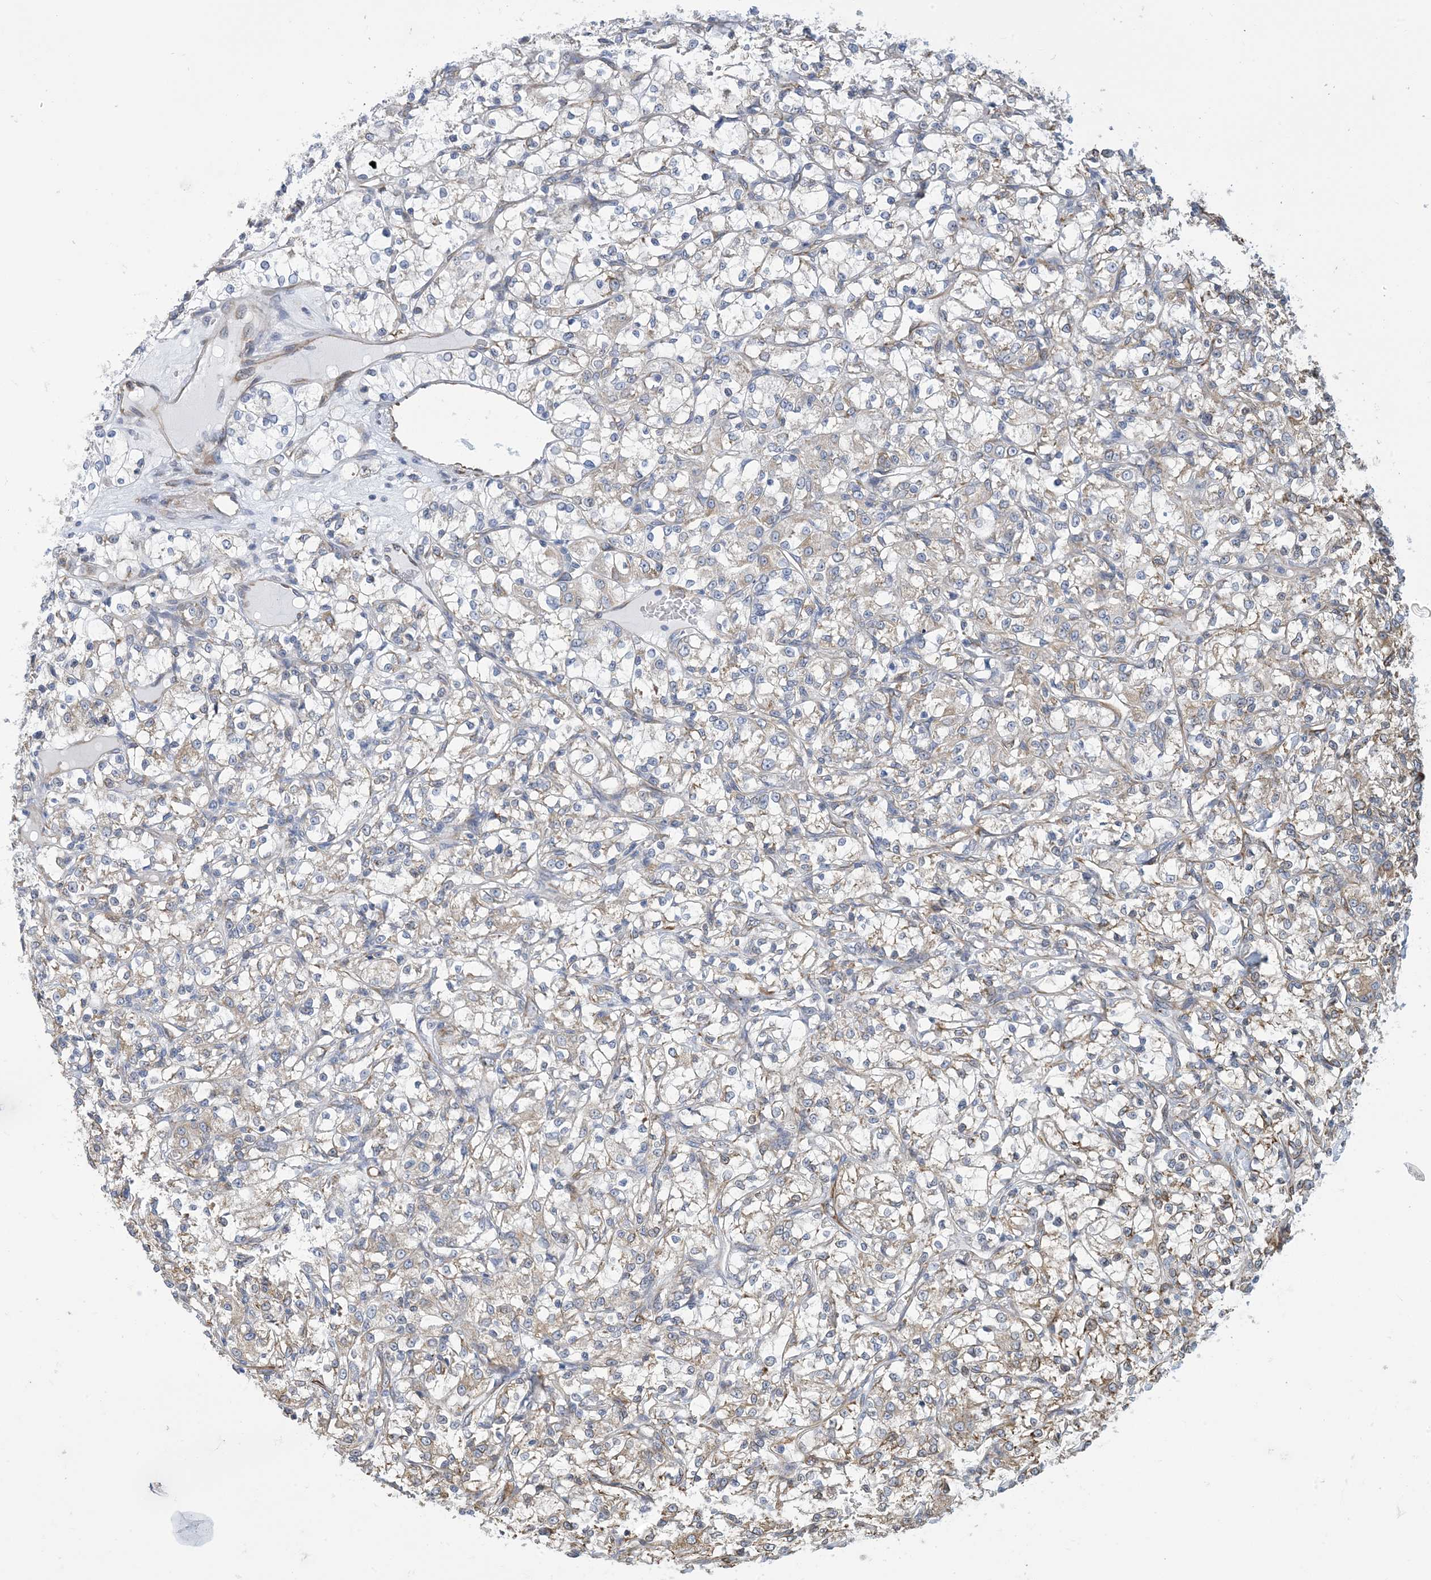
{"staining": {"intensity": "weak", "quantity": "25%-75%", "location": "cytoplasmic/membranous"}, "tissue": "renal cancer", "cell_type": "Tumor cells", "image_type": "cancer", "snomed": [{"axis": "morphology", "description": "Adenocarcinoma, NOS"}, {"axis": "topography", "description": "Kidney"}], "caption": "Human renal adenocarcinoma stained with a protein marker shows weak staining in tumor cells.", "gene": "CCDC14", "patient": {"sex": "female", "age": 69}}